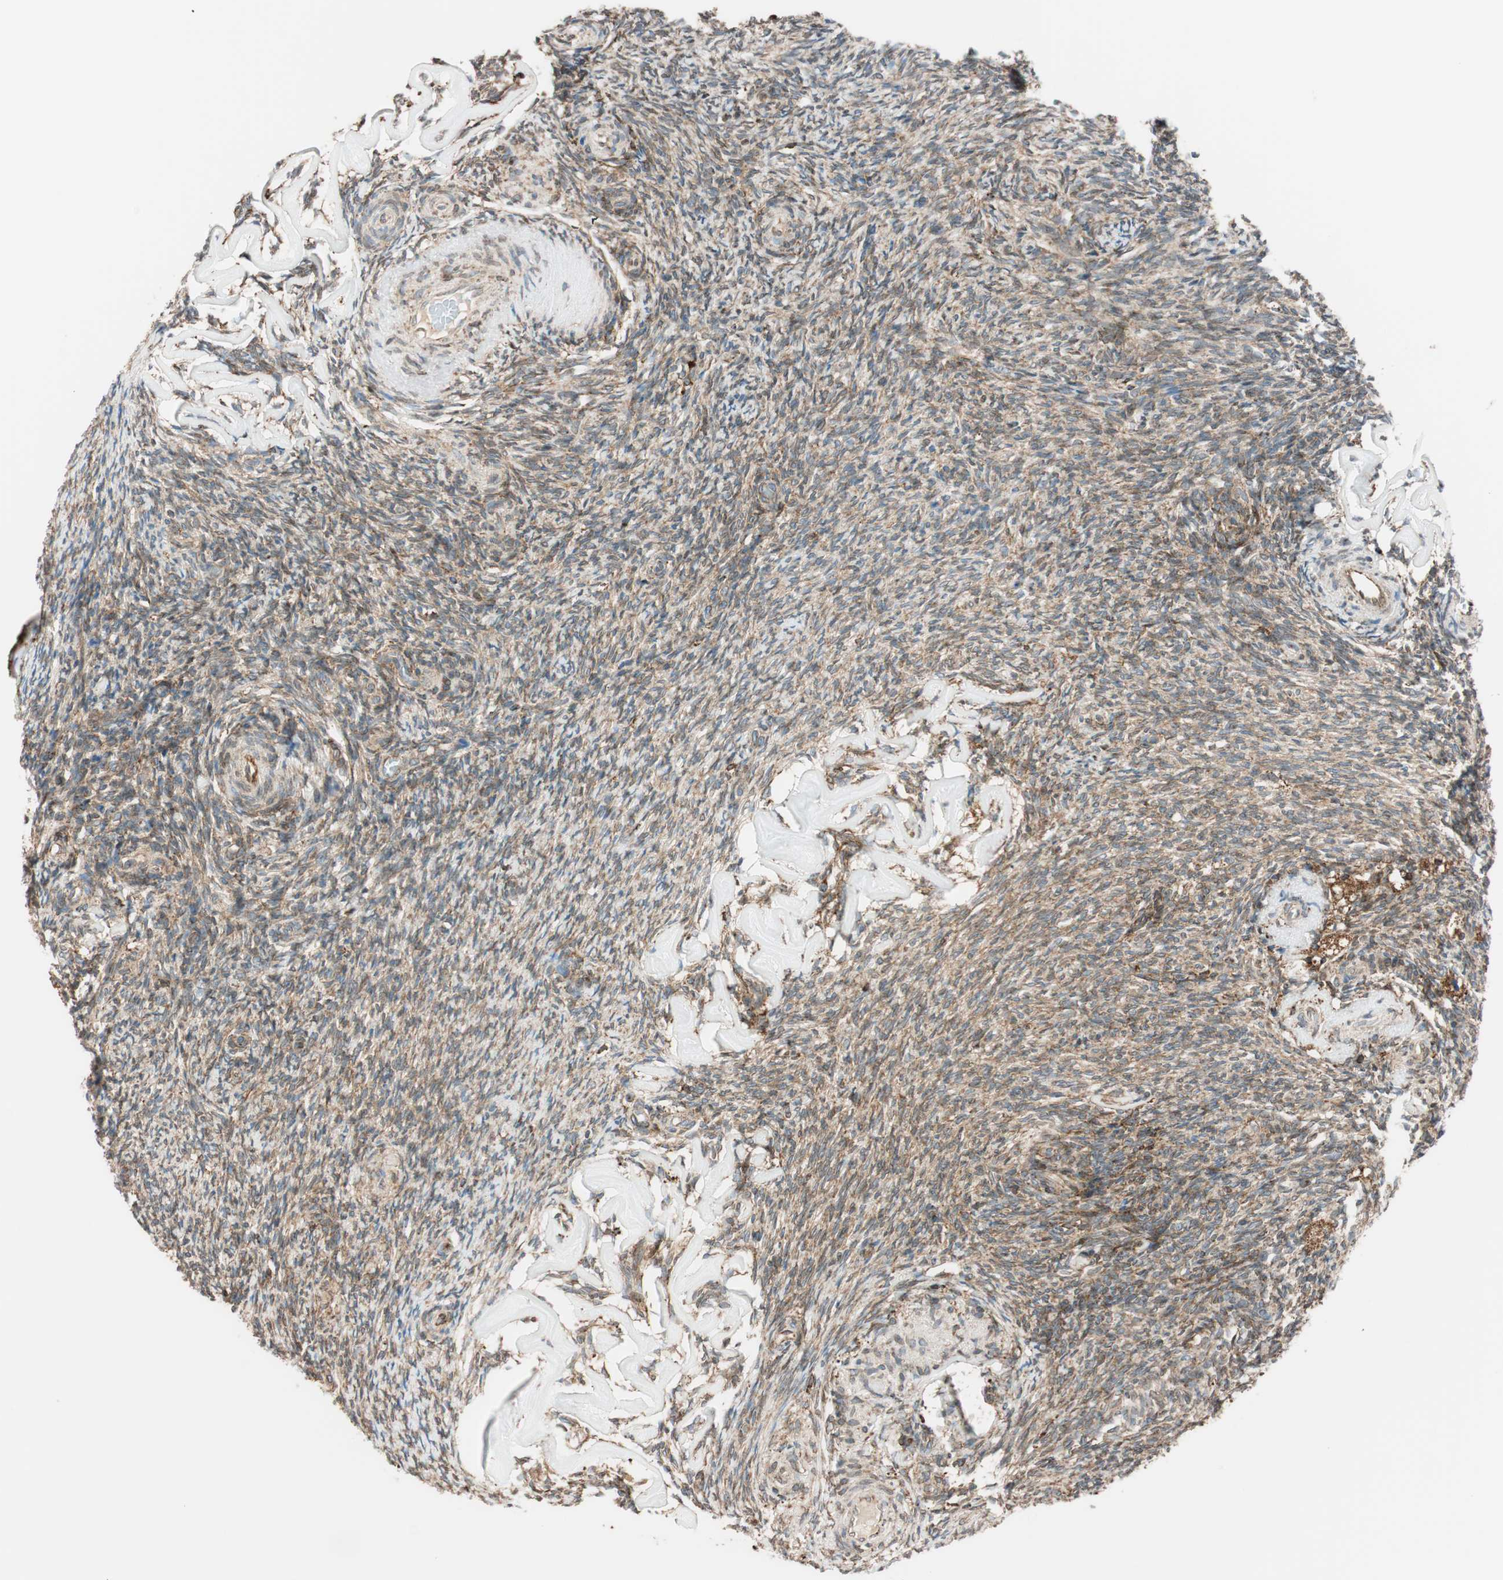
{"staining": {"intensity": "moderate", "quantity": ">75%", "location": "cytoplasmic/membranous"}, "tissue": "ovary", "cell_type": "Ovarian stroma cells", "image_type": "normal", "snomed": [{"axis": "morphology", "description": "Normal tissue, NOS"}, {"axis": "topography", "description": "Ovary"}], "caption": "IHC of benign ovary displays medium levels of moderate cytoplasmic/membranous positivity in approximately >75% of ovarian stroma cells. The staining was performed using DAB, with brown indicating positive protein expression. Nuclei are stained blue with hematoxylin.", "gene": "PRKCSH", "patient": {"sex": "female", "age": 60}}